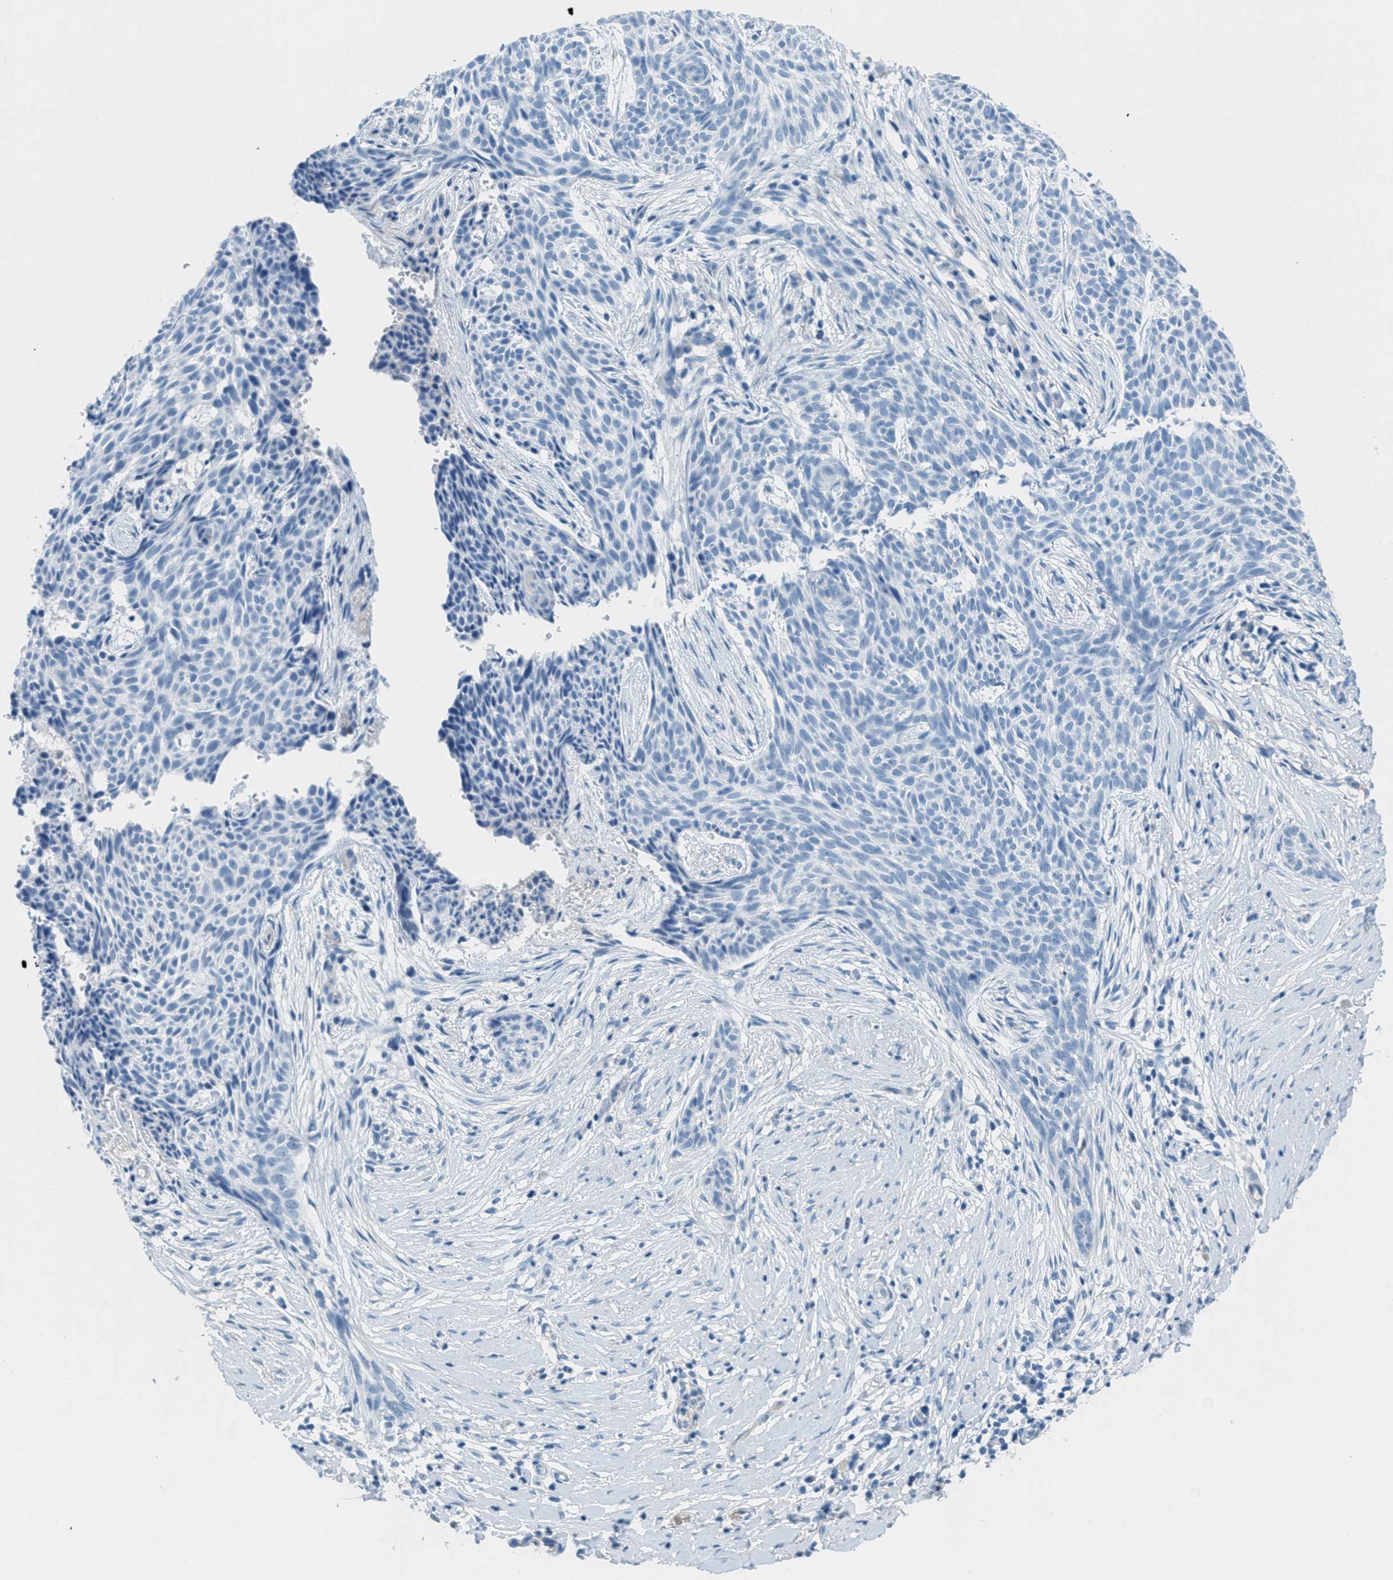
{"staining": {"intensity": "negative", "quantity": "none", "location": "none"}, "tissue": "skin cancer", "cell_type": "Tumor cells", "image_type": "cancer", "snomed": [{"axis": "morphology", "description": "Basal cell carcinoma"}, {"axis": "topography", "description": "Skin"}], "caption": "The image shows no significant positivity in tumor cells of skin cancer. Nuclei are stained in blue.", "gene": "MGARP", "patient": {"sex": "female", "age": 59}}